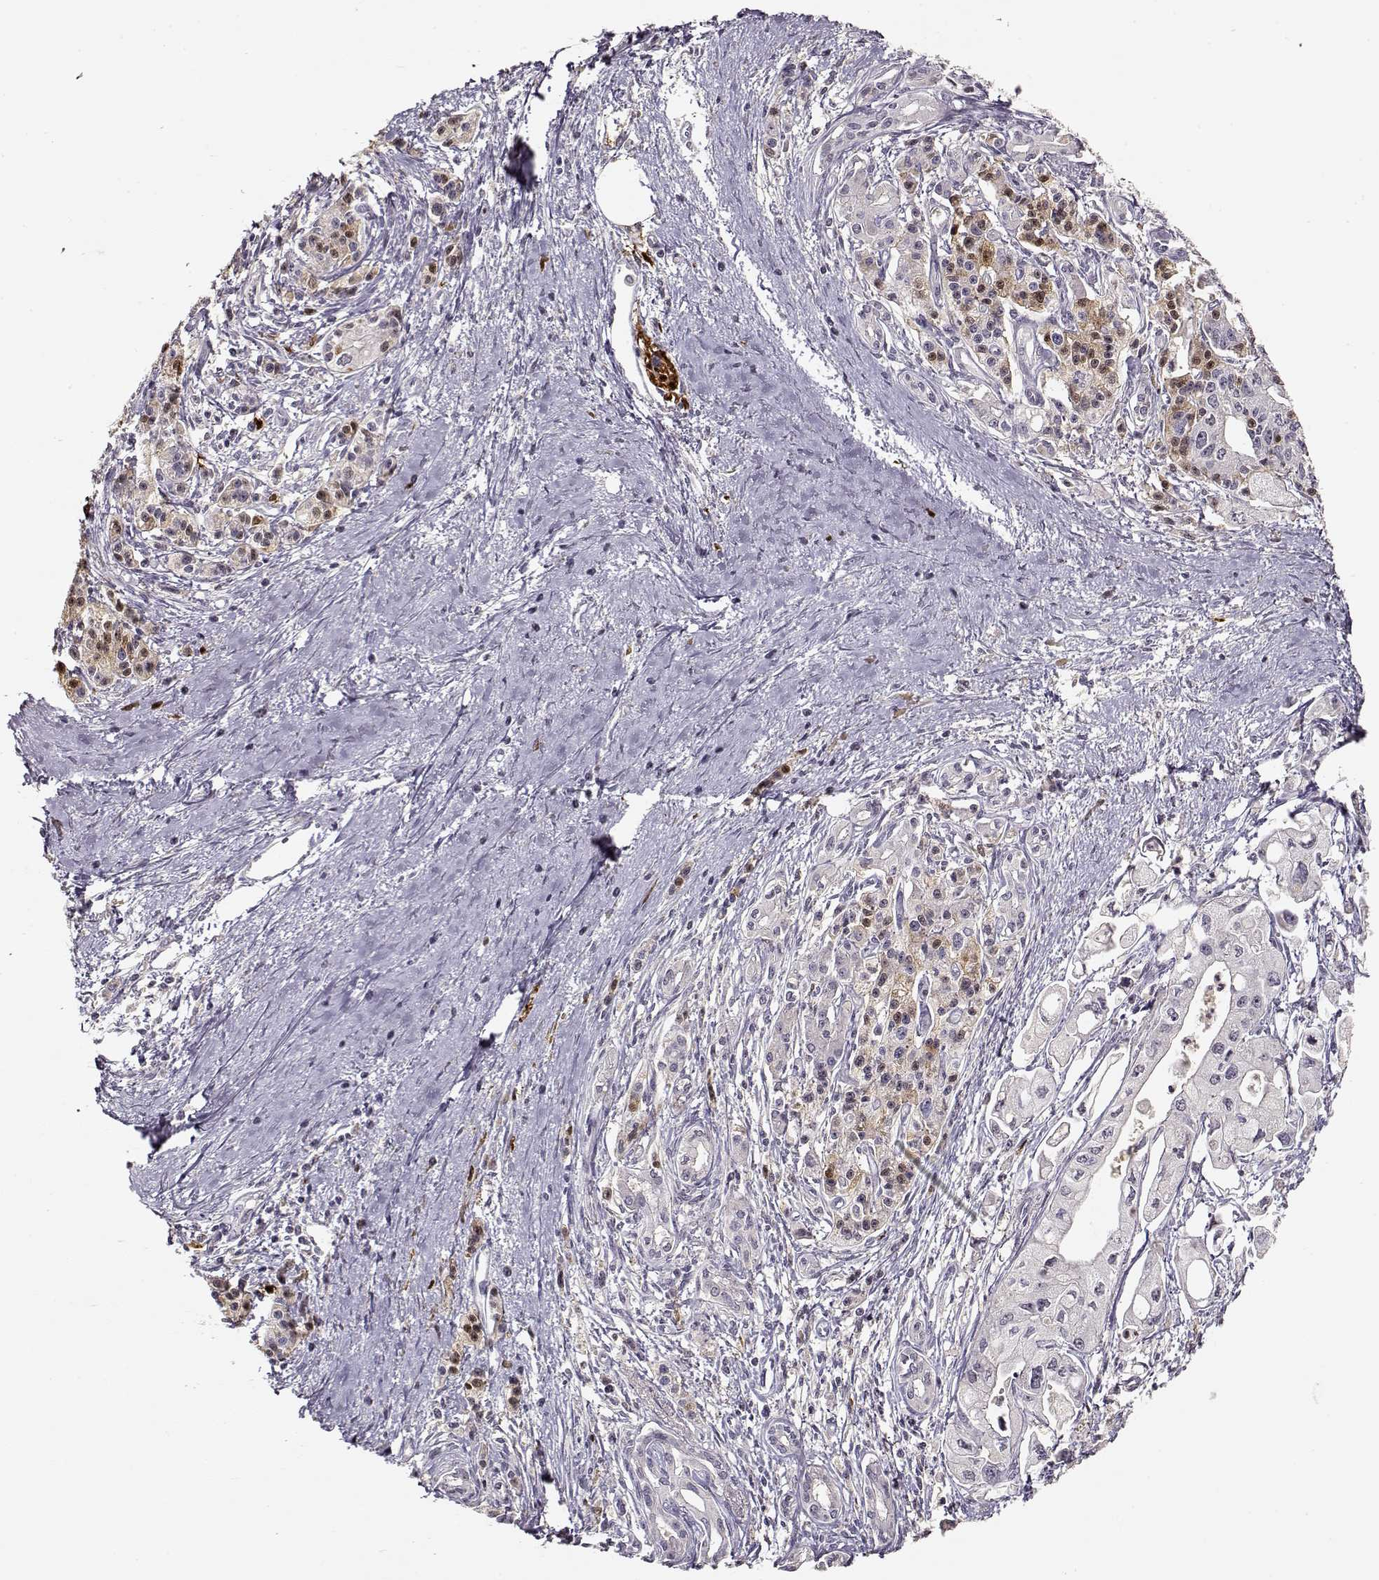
{"staining": {"intensity": "negative", "quantity": "none", "location": "none"}, "tissue": "pancreatic cancer", "cell_type": "Tumor cells", "image_type": "cancer", "snomed": [{"axis": "morphology", "description": "Adenocarcinoma, NOS"}, {"axis": "topography", "description": "Pancreas"}], "caption": "The photomicrograph shows no staining of tumor cells in adenocarcinoma (pancreatic).", "gene": "S100B", "patient": {"sex": "male", "age": 70}}